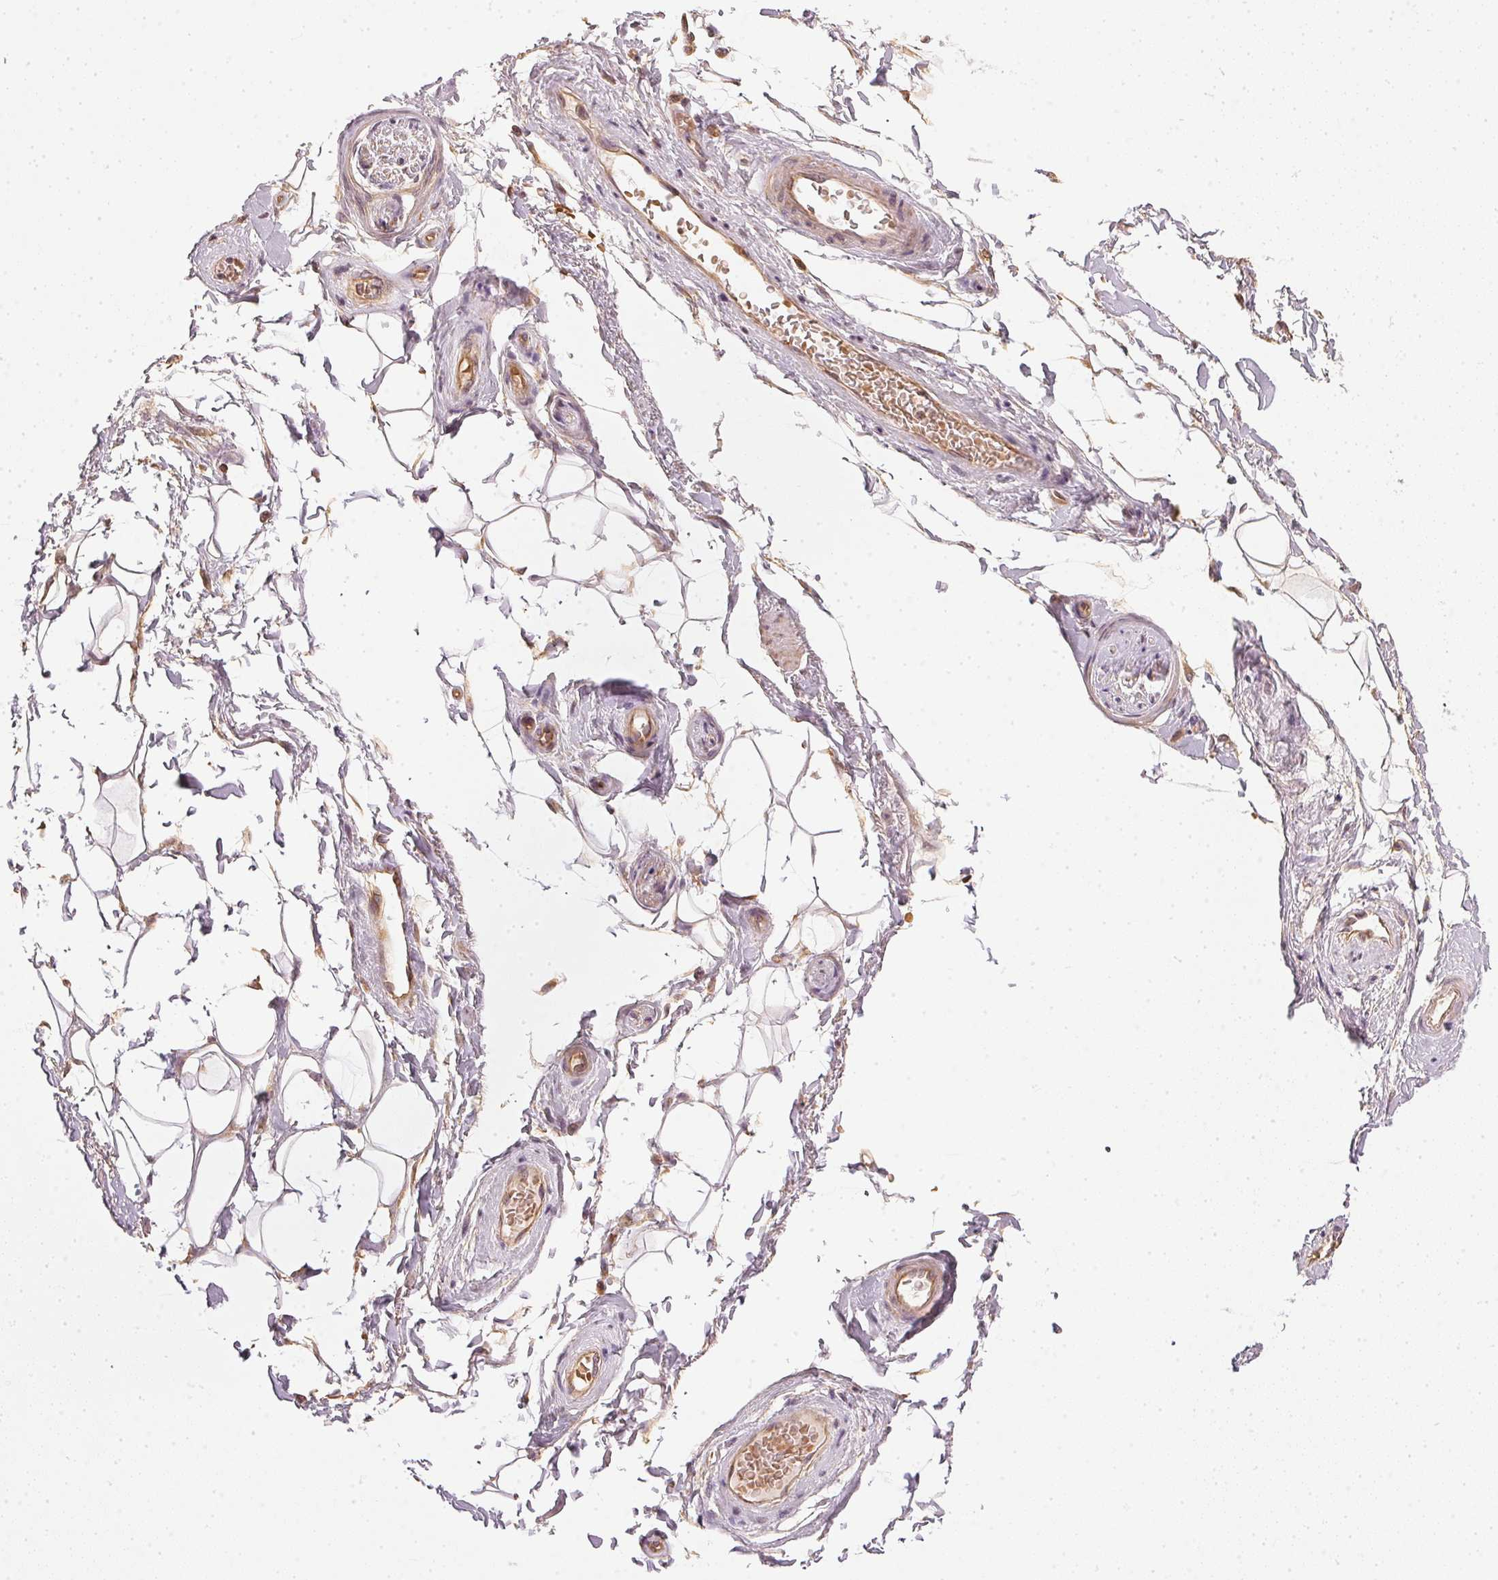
{"staining": {"intensity": "negative", "quantity": "none", "location": "none"}, "tissue": "adipose tissue", "cell_type": "Adipocytes", "image_type": "normal", "snomed": [{"axis": "morphology", "description": "Normal tissue, NOS"}, {"axis": "topography", "description": "Anal"}, {"axis": "topography", "description": "Peripheral nerve tissue"}], "caption": "The micrograph shows no significant expression in adipocytes of adipose tissue. (Brightfield microscopy of DAB (3,3'-diaminobenzidine) immunohistochemistry (IHC) at high magnification).", "gene": "NADK2", "patient": {"sex": "male", "age": 51}}